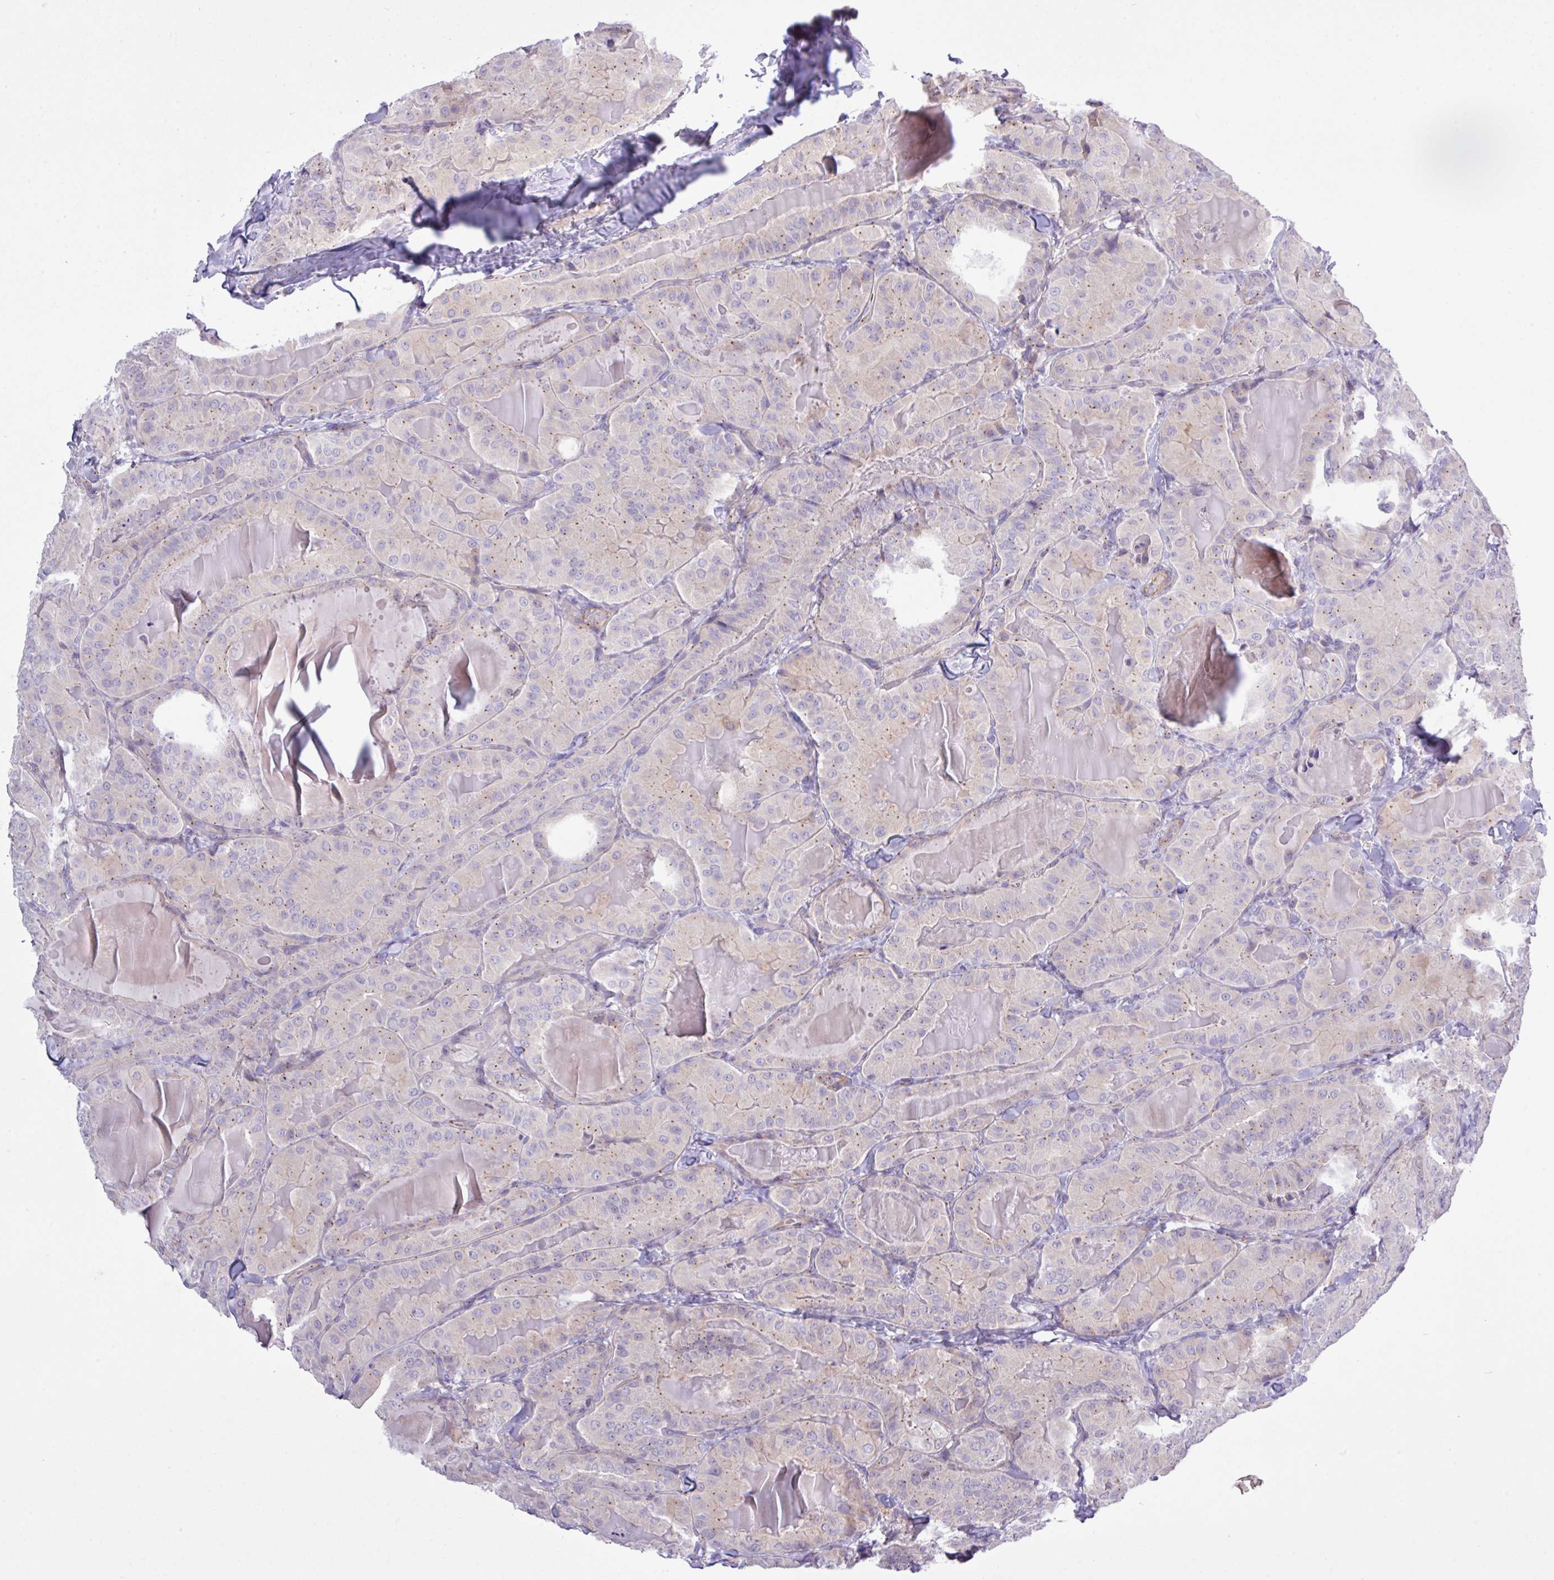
{"staining": {"intensity": "weak", "quantity": "25%-75%", "location": "cytoplasmic/membranous"}, "tissue": "thyroid cancer", "cell_type": "Tumor cells", "image_type": "cancer", "snomed": [{"axis": "morphology", "description": "Papillary adenocarcinoma, NOS"}, {"axis": "topography", "description": "Thyroid gland"}], "caption": "Protein staining of papillary adenocarcinoma (thyroid) tissue exhibits weak cytoplasmic/membranous staining in approximately 25%-75% of tumor cells. (Brightfield microscopy of DAB IHC at high magnification).", "gene": "SPINK8", "patient": {"sex": "female", "age": 68}}